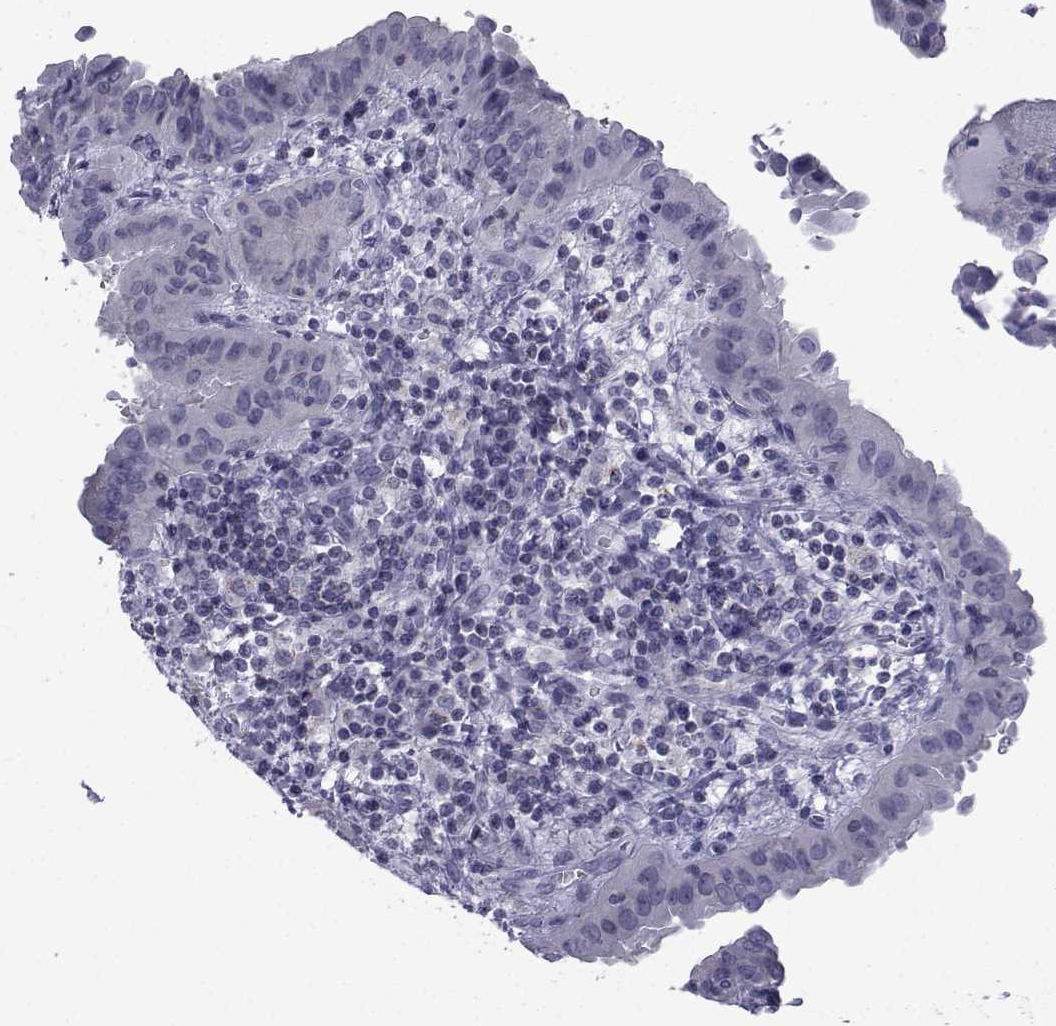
{"staining": {"intensity": "negative", "quantity": "none", "location": "none"}, "tissue": "thyroid cancer", "cell_type": "Tumor cells", "image_type": "cancer", "snomed": [{"axis": "morphology", "description": "Papillary adenocarcinoma, NOS"}, {"axis": "topography", "description": "Thyroid gland"}], "caption": "Histopathology image shows no protein positivity in tumor cells of thyroid cancer (papillary adenocarcinoma) tissue. Brightfield microscopy of immunohistochemistry (IHC) stained with DAB (brown) and hematoxylin (blue), captured at high magnification.", "gene": "PDE6H", "patient": {"sex": "female", "age": 37}}